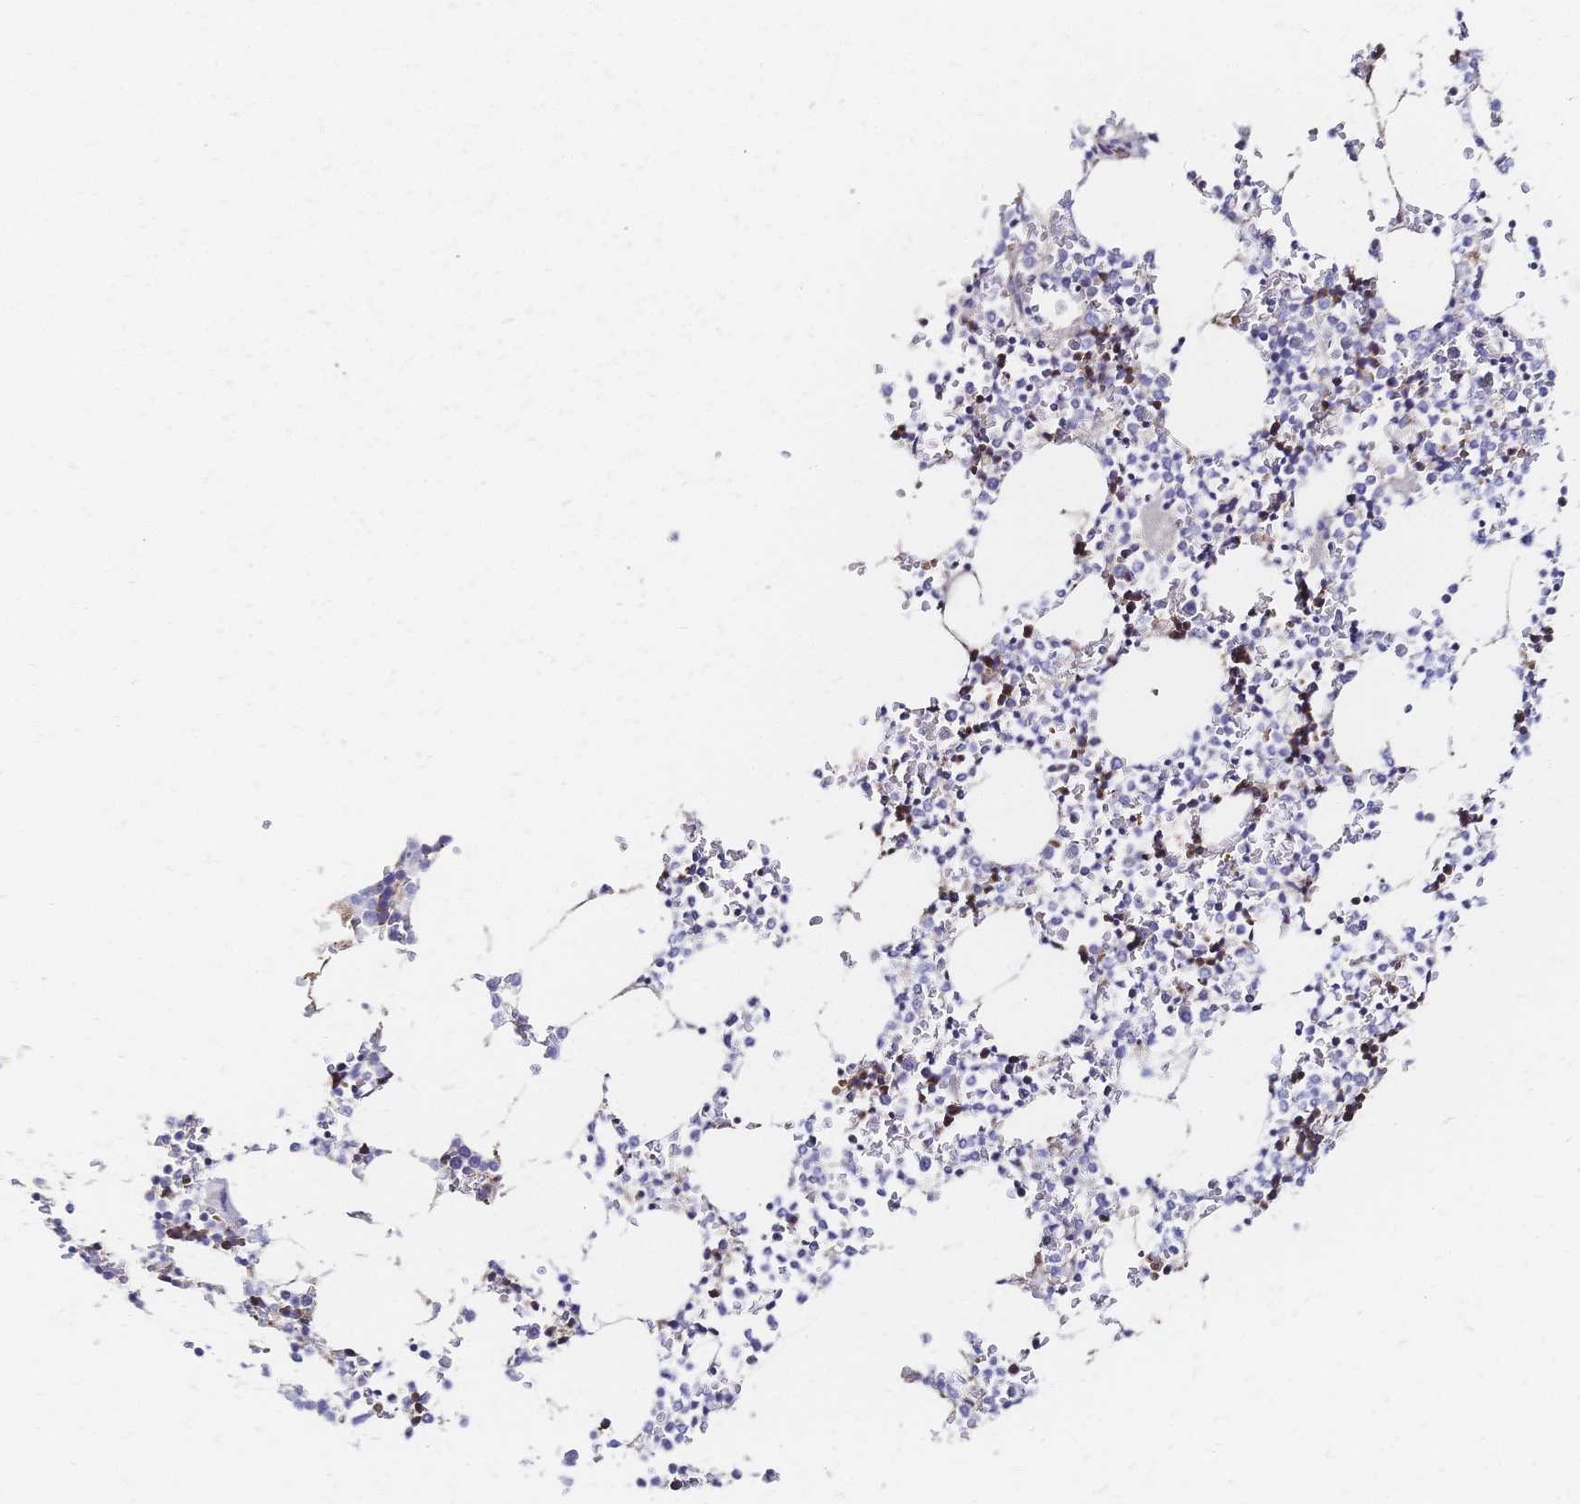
{"staining": {"intensity": "negative", "quantity": "none", "location": "none"}, "tissue": "bone marrow", "cell_type": "Hematopoietic cells", "image_type": "normal", "snomed": [{"axis": "morphology", "description": "Normal tissue, NOS"}, {"axis": "topography", "description": "Bone marrow"}], "caption": "Immunohistochemistry (IHC) histopathology image of benign bone marrow stained for a protein (brown), which displays no staining in hematopoietic cells. Brightfield microscopy of immunohistochemistry stained with DAB (3,3'-diaminobenzidine) (brown) and hematoxylin (blue), captured at high magnification.", "gene": "SLC5A1", "patient": {"sex": "female", "age": 42}}